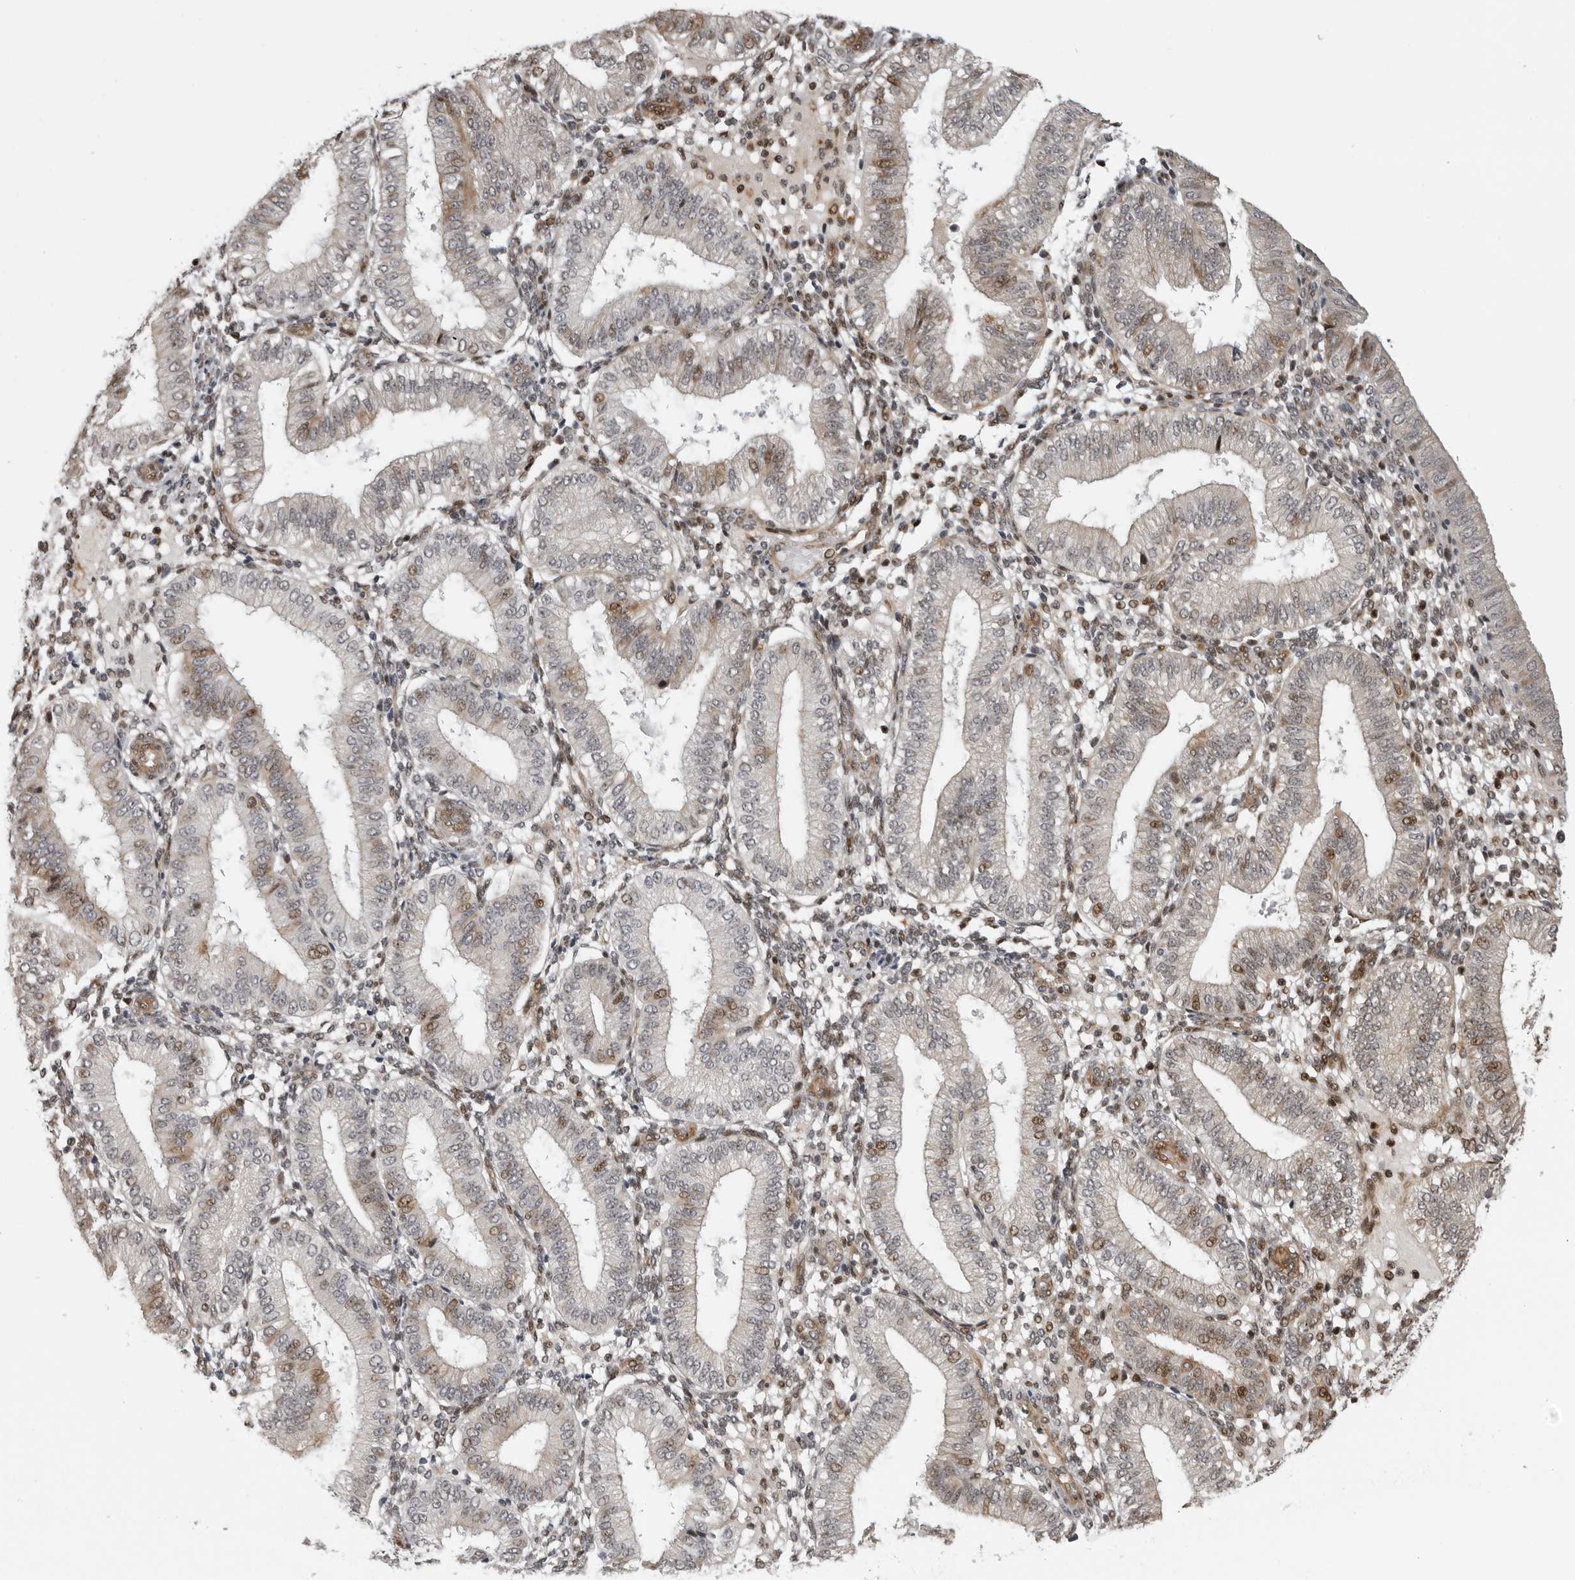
{"staining": {"intensity": "moderate", "quantity": "<25%", "location": "nuclear"}, "tissue": "endometrium", "cell_type": "Cells in endometrial stroma", "image_type": "normal", "snomed": [{"axis": "morphology", "description": "Normal tissue, NOS"}, {"axis": "topography", "description": "Endometrium"}], "caption": "IHC histopathology image of benign endometrium: human endometrium stained using IHC displays low levels of moderate protein expression localized specifically in the nuclear of cells in endometrial stroma, appearing as a nuclear brown color.", "gene": "PRRX2", "patient": {"sex": "female", "age": 39}}